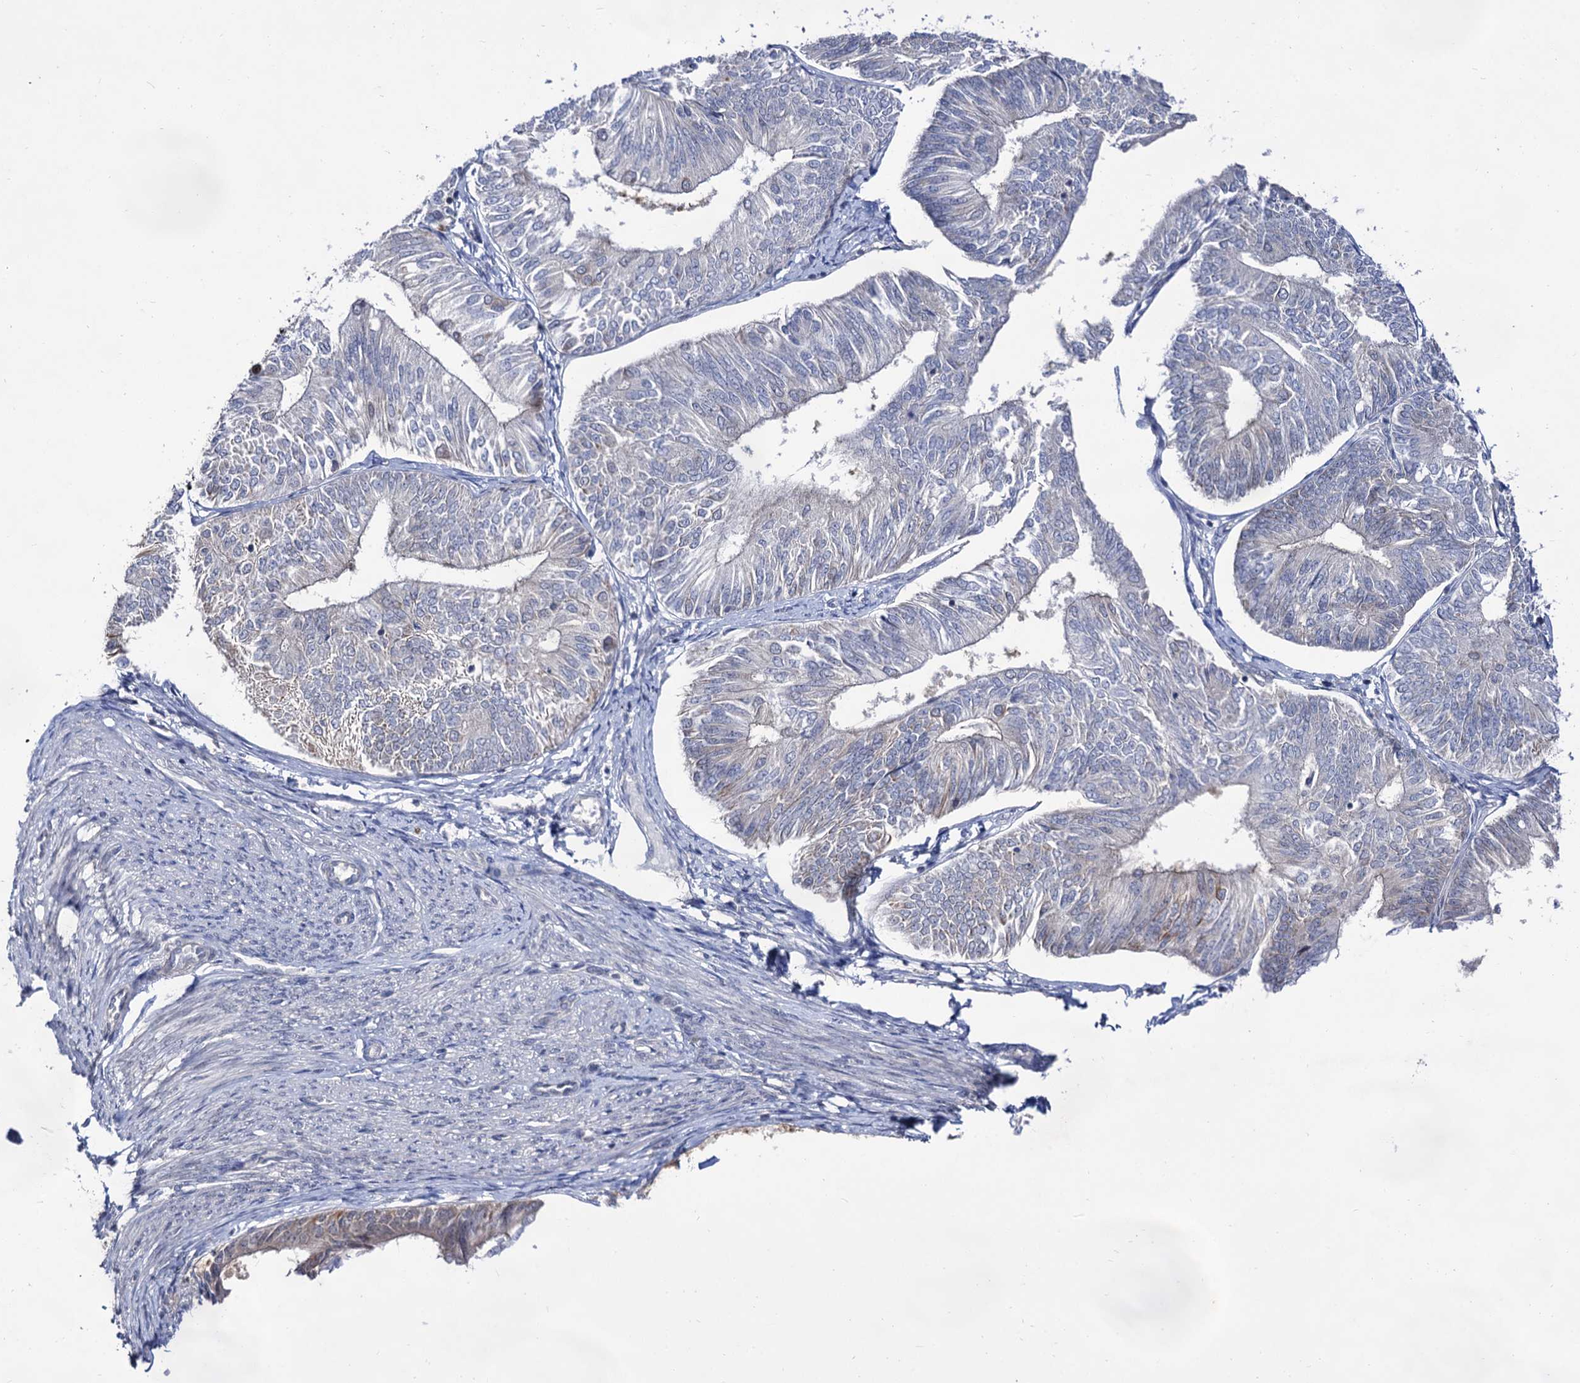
{"staining": {"intensity": "negative", "quantity": "none", "location": "none"}, "tissue": "endometrial cancer", "cell_type": "Tumor cells", "image_type": "cancer", "snomed": [{"axis": "morphology", "description": "Adenocarcinoma, NOS"}, {"axis": "topography", "description": "Endometrium"}], "caption": "The micrograph displays no staining of tumor cells in endometrial adenocarcinoma.", "gene": "ARFIP2", "patient": {"sex": "female", "age": 58}}